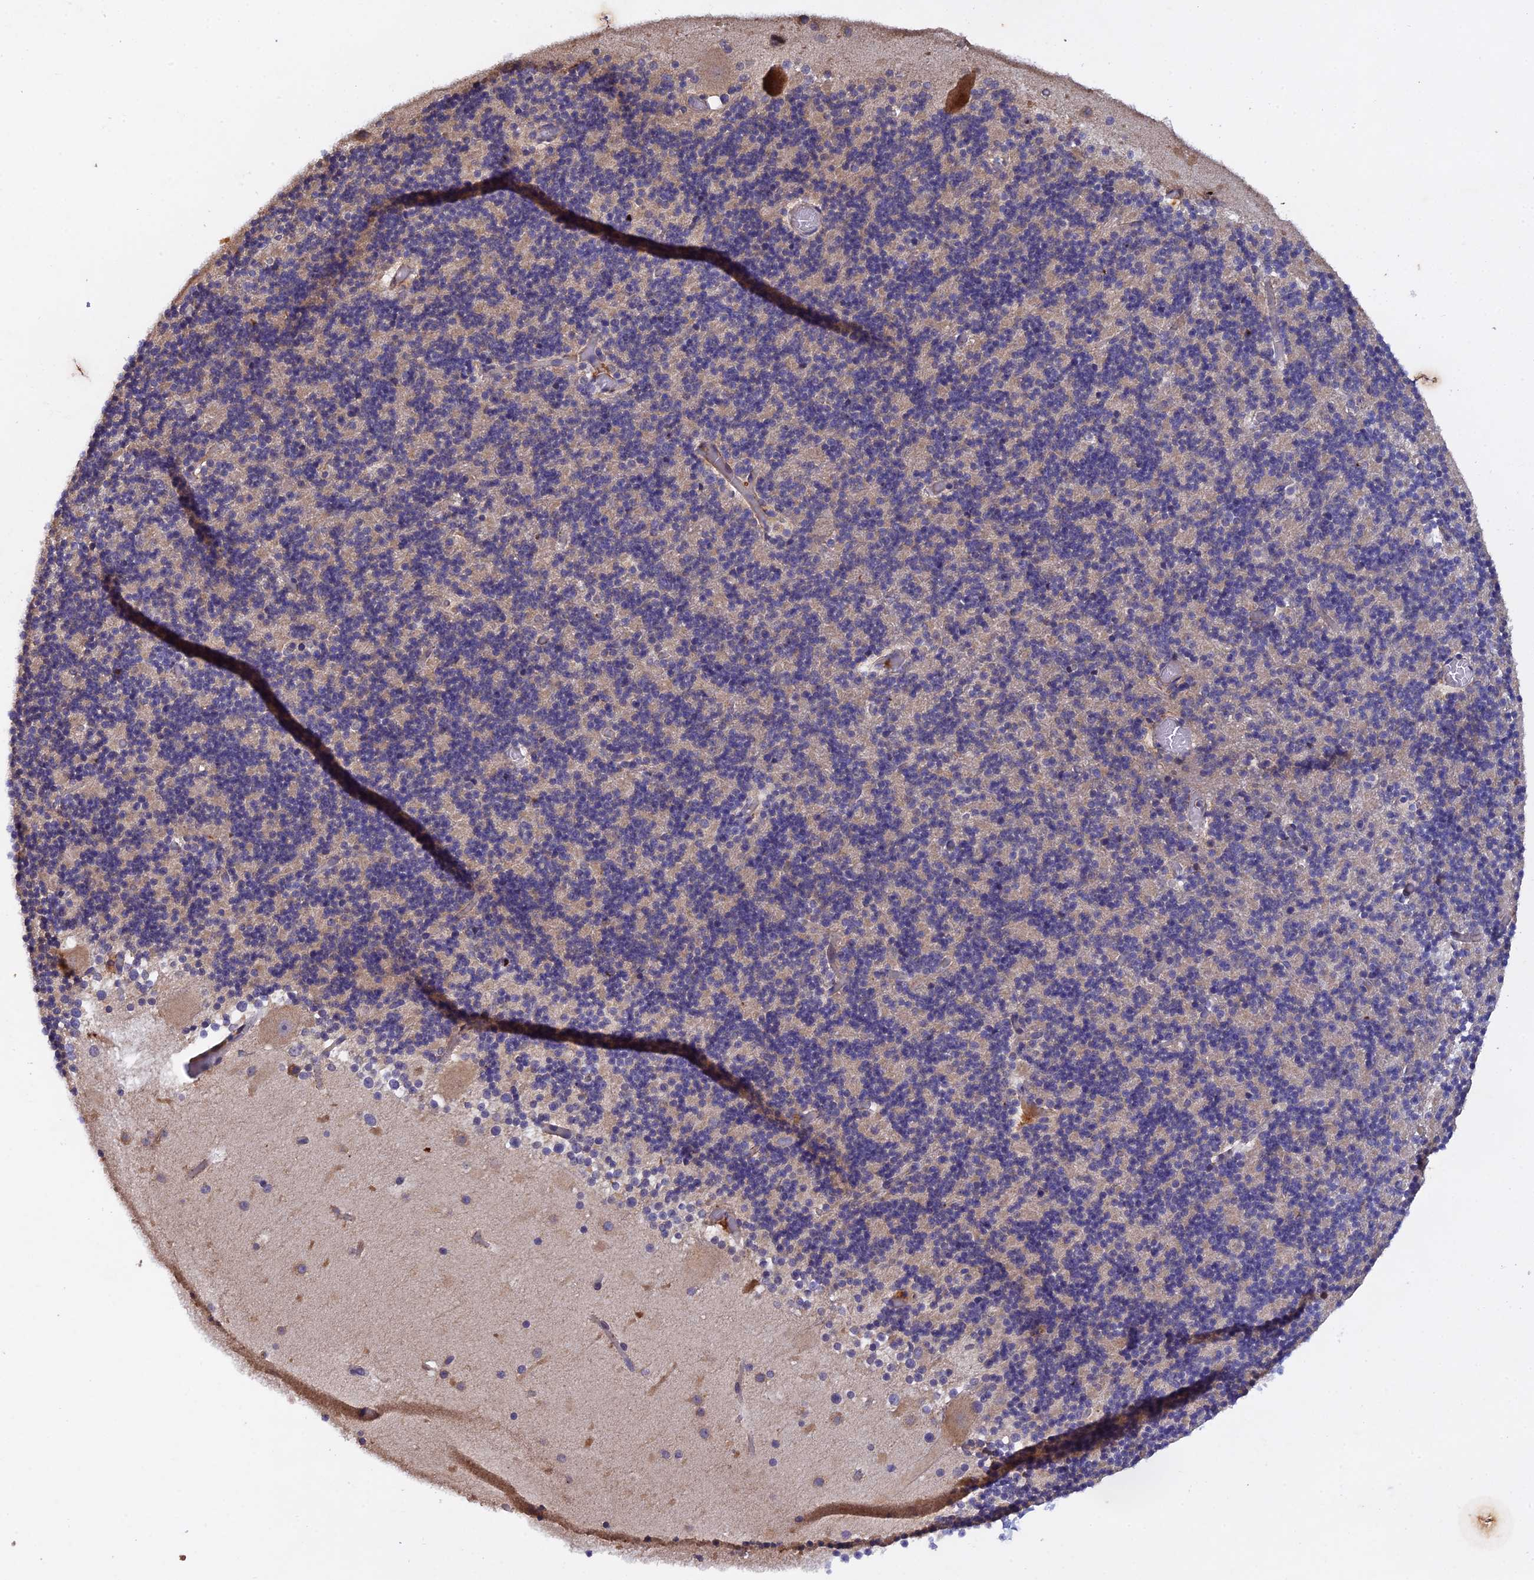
{"staining": {"intensity": "negative", "quantity": "none", "location": "none"}, "tissue": "cerebellum", "cell_type": "Cells in granular layer", "image_type": "normal", "snomed": [{"axis": "morphology", "description": "Normal tissue, NOS"}, {"axis": "topography", "description": "Cerebellum"}], "caption": "IHC photomicrograph of benign cerebellum stained for a protein (brown), which demonstrates no staining in cells in granular layer.", "gene": "SLC39A13", "patient": {"sex": "male", "age": 57}}